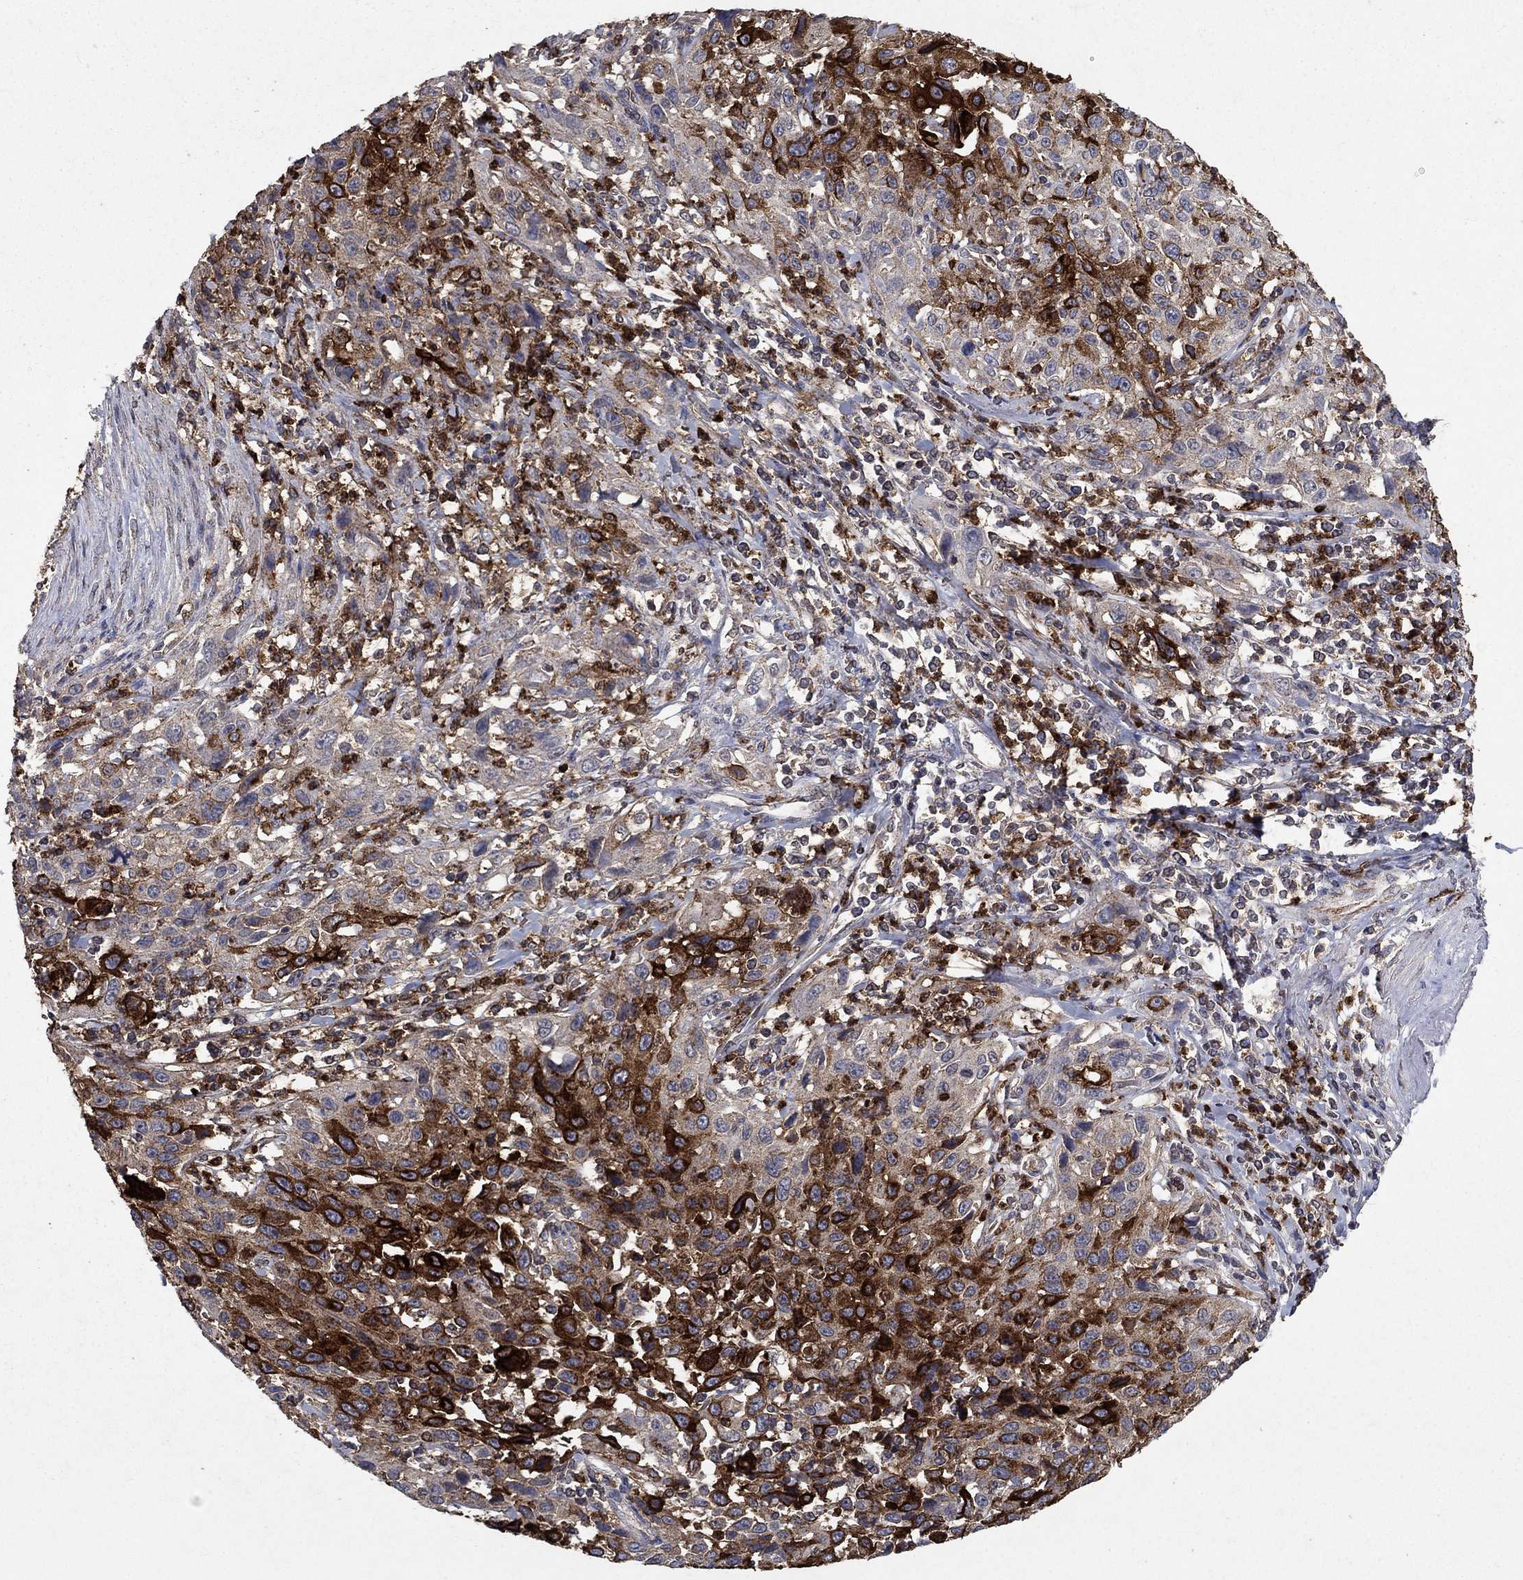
{"staining": {"intensity": "strong", "quantity": "25%-75%", "location": "cytoplasmic/membranous,nuclear"}, "tissue": "cervical cancer", "cell_type": "Tumor cells", "image_type": "cancer", "snomed": [{"axis": "morphology", "description": "Squamous cell carcinoma, NOS"}, {"axis": "topography", "description": "Cervix"}], "caption": "Protein expression analysis of cervical cancer (squamous cell carcinoma) reveals strong cytoplasmic/membranous and nuclear positivity in approximately 25%-75% of tumor cells. (Stains: DAB in brown, nuclei in blue, Microscopy: brightfield microscopy at high magnification).", "gene": "CD24", "patient": {"sex": "female", "age": 26}}